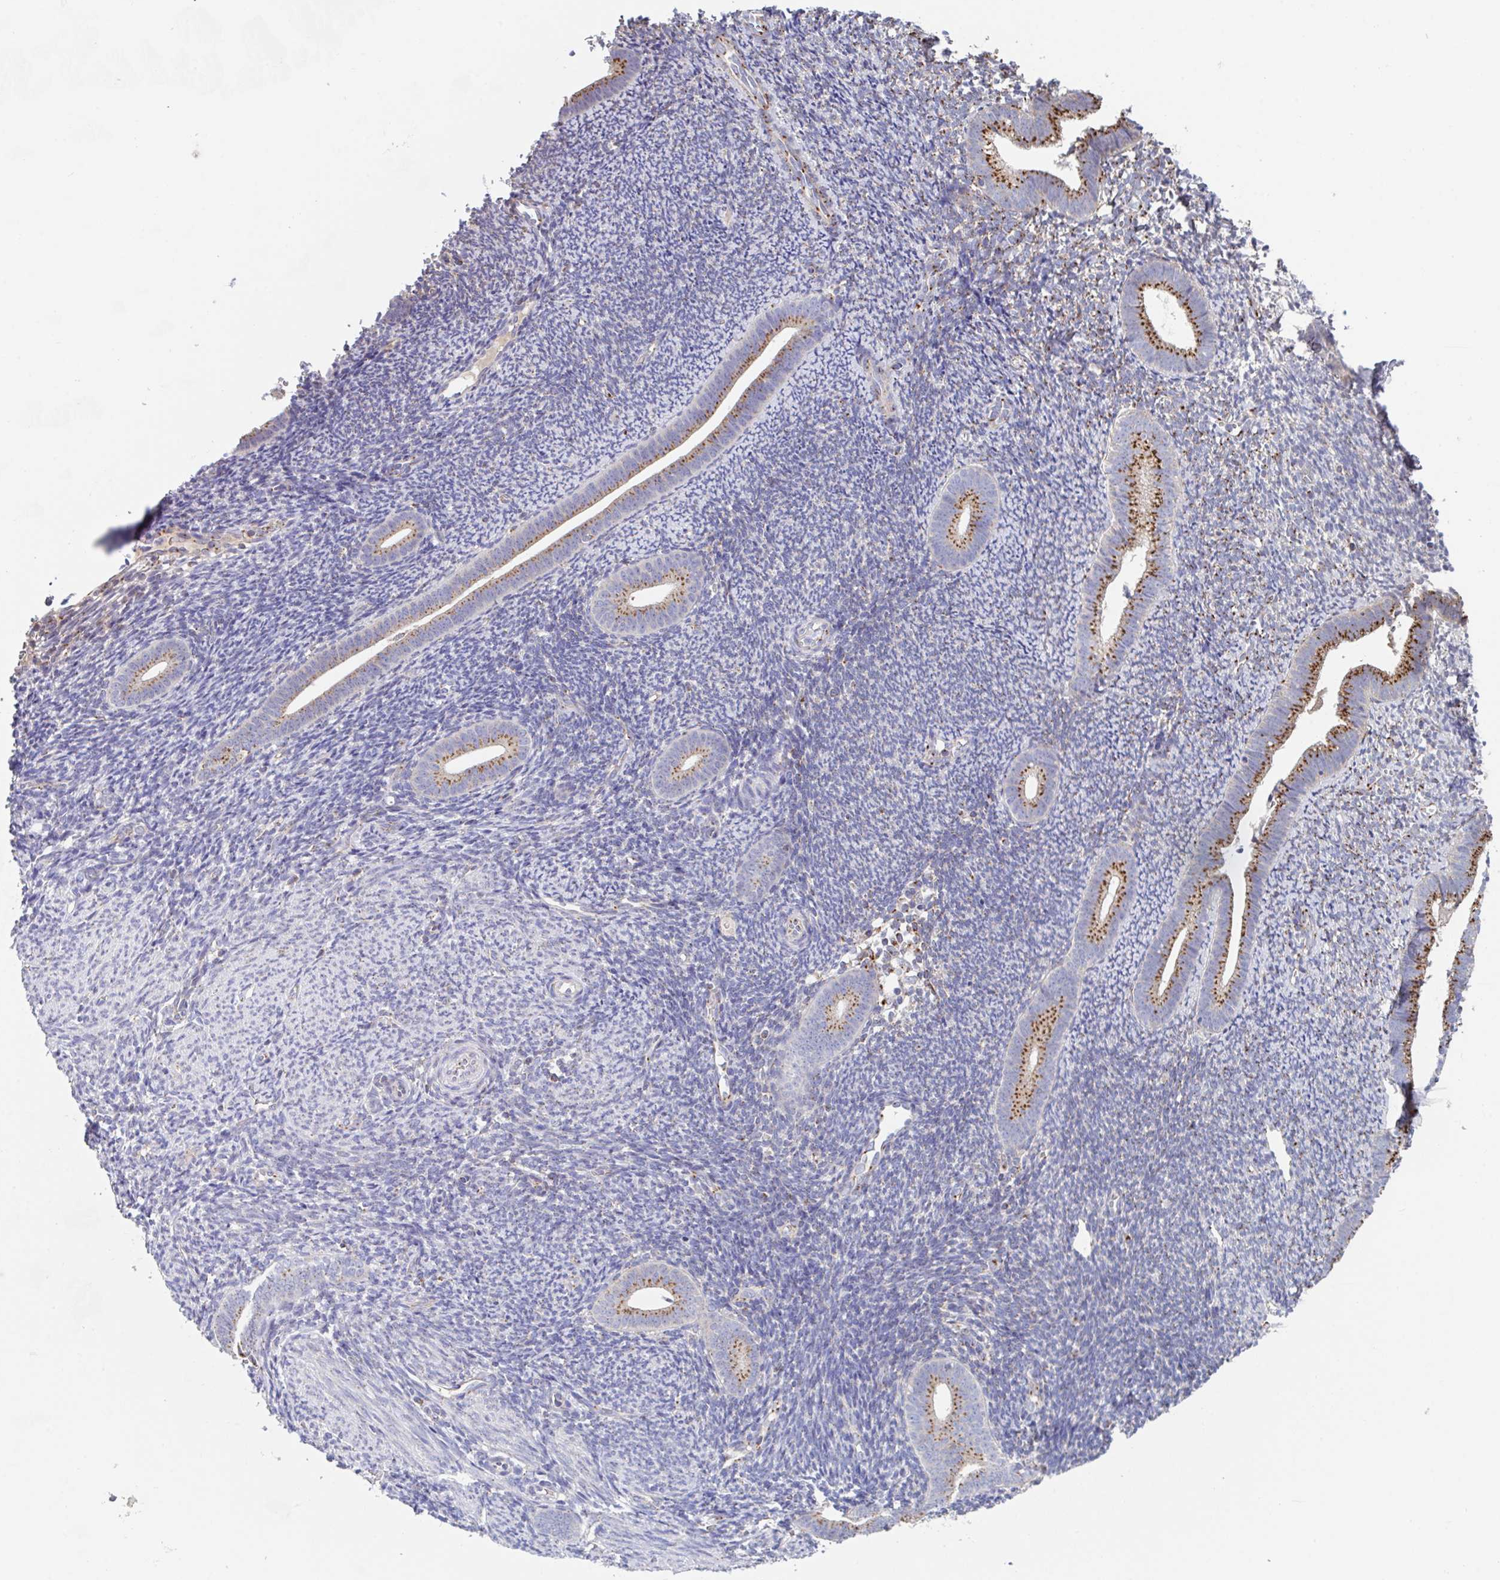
{"staining": {"intensity": "moderate", "quantity": "25%-75%", "location": "cytoplasmic/membranous"}, "tissue": "endometrium", "cell_type": "Cells in endometrial stroma", "image_type": "normal", "snomed": [{"axis": "morphology", "description": "Normal tissue, NOS"}, {"axis": "topography", "description": "Endometrium"}], "caption": "Immunohistochemistry (IHC) (DAB (3,3'-diaminobenzidine)) staining of benign human endometrium exhibits moderate cytoplasmic/membranous protein expression in about 25%-75% of cells in endometrial stroma.", "gene": "PROSER3", "patient": {"sex": "female", "age": 39}}